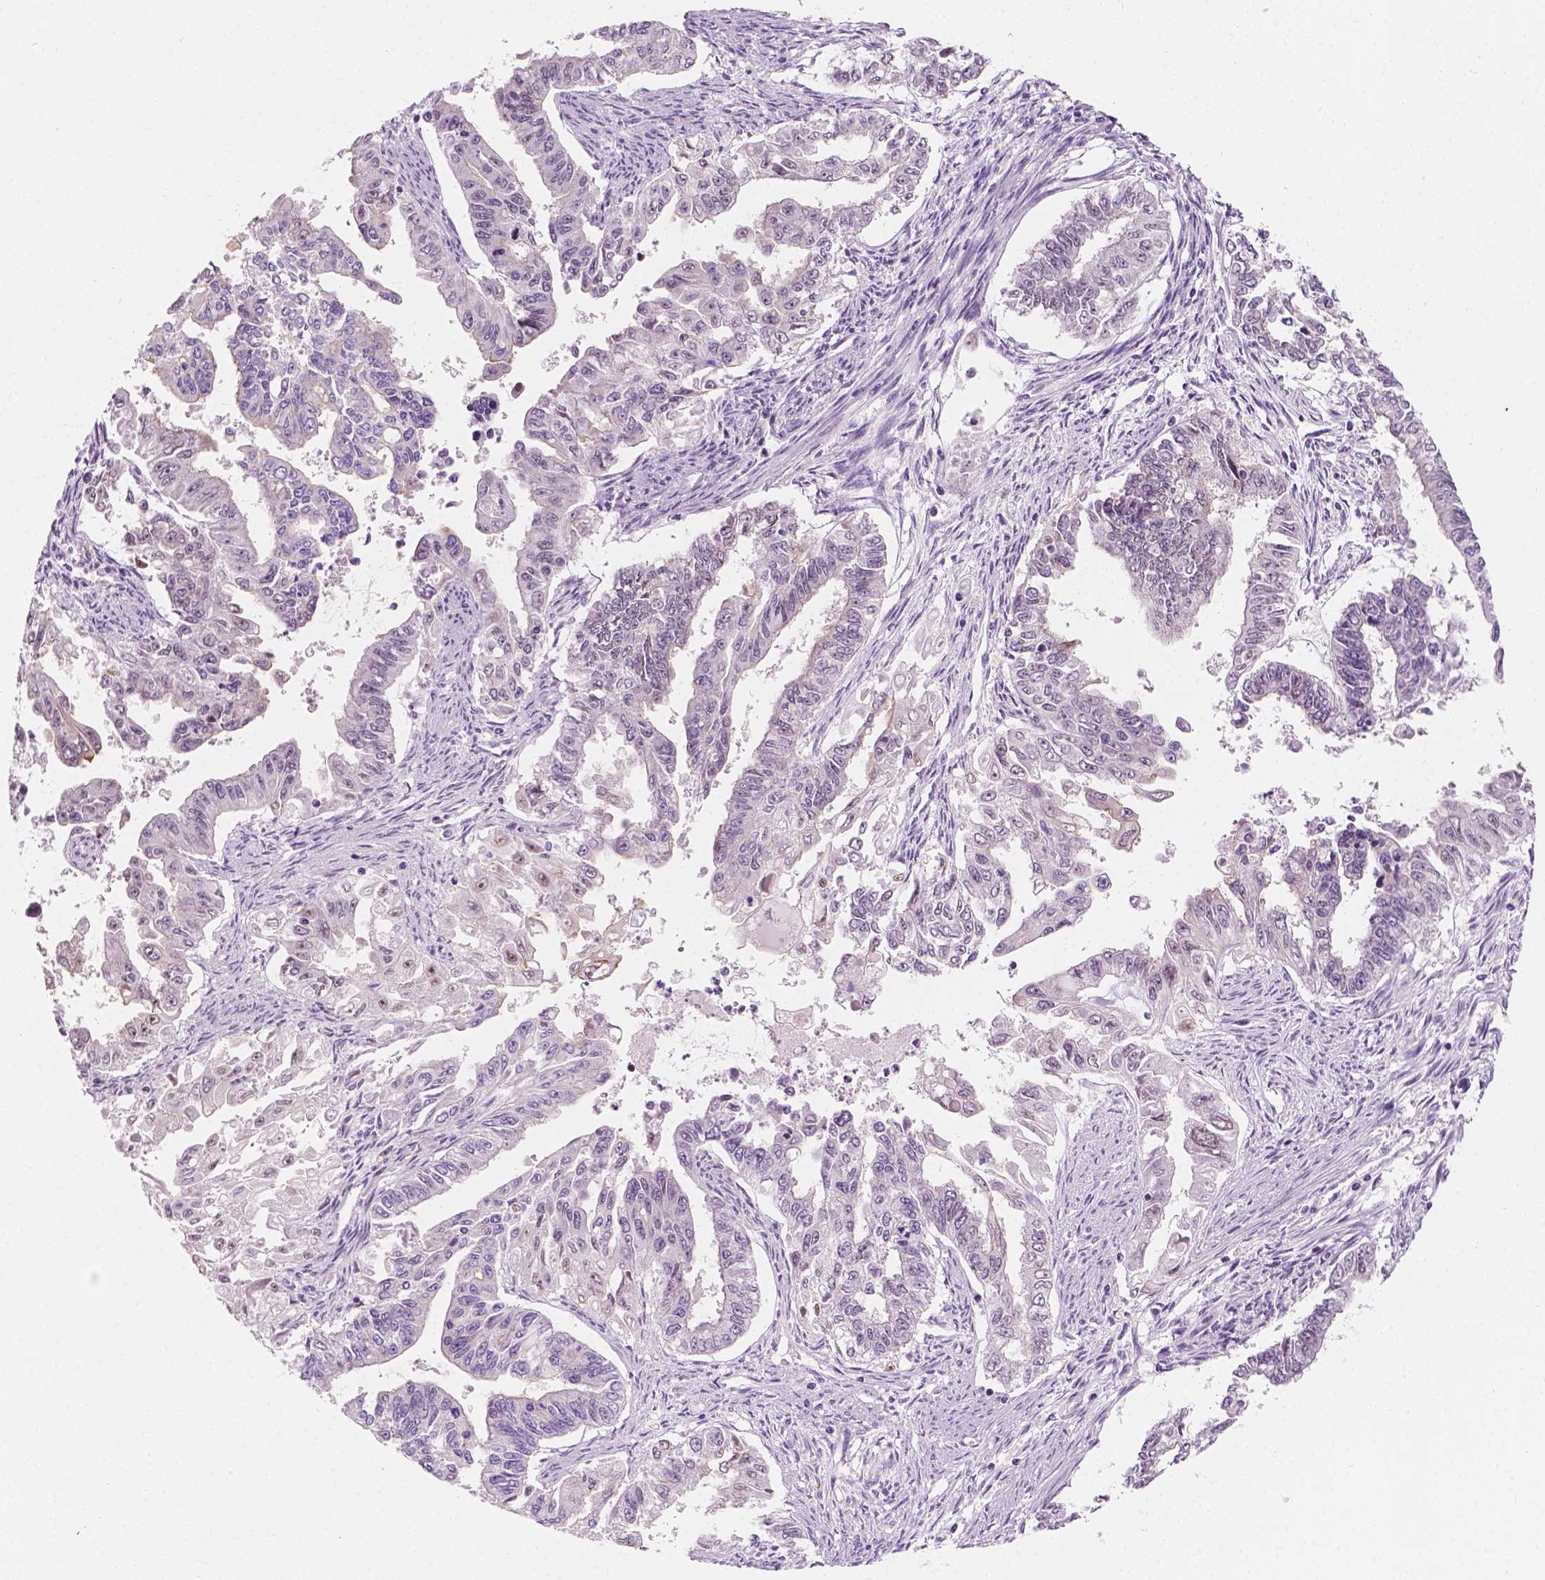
{"staining": {"intensity": "negative", "quantity": "none", "location": "none"}, "tissue": "endometrial cancer", "cell_type": "Tumor cells", "image_type": "cancer", "snomed": [{"axis": "morphology", "description": "Adenocarcinoma, NOS"}, {"axis": "topography", "description": "Uterus"}], "caption": "The photomicrograph displays no significant positivity in tumor cells of endometrial adenocarcinoma. The staining is performed using DAB brown chromogen with nuclei counter-stained in using hematoxylin.", "gene": "SIRT2", "patient": {"sex": "female", "age": 59}}